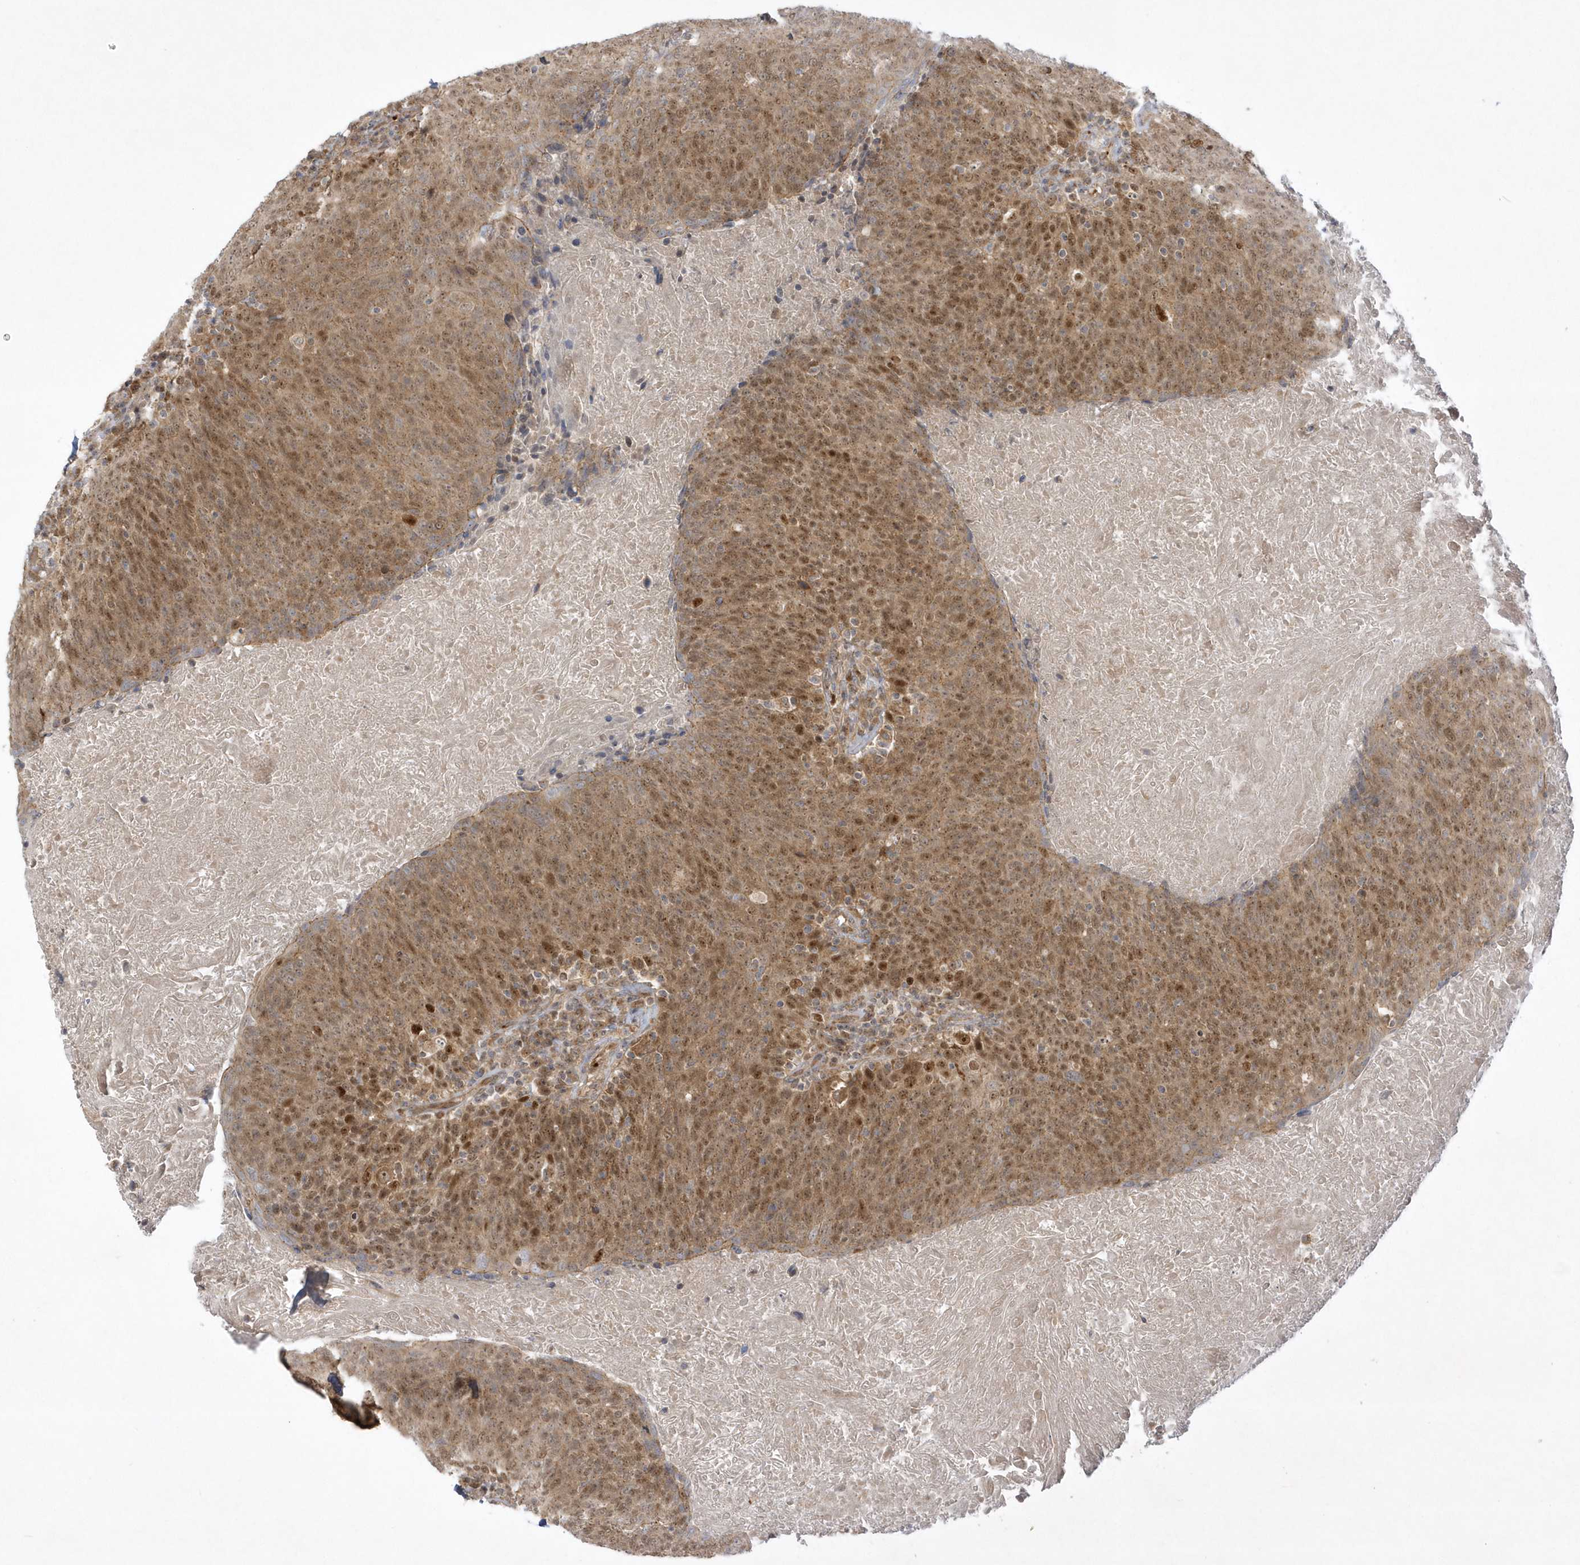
{"staining": {"intensity": "moderate", "quantity": ">75%", "location": "cytoplasmic/membranous,nuclear"}, "tissue": "head and neck cancer", "cell_type": "Tumor cells", "image_type": "cancer", "snomed": [{"axis": "morphology", "description": "Squamous cell carcinoma, NOS"}, {"axis": "morphology", "description": "Squamous cell carcinoma, metastatic, NOS"}, {"axis": "topography", "description": "Lymph node"}, {"axis": "topography", "description": "Head-Neck"}], "caption": "Brown immunohistochemical staining in human metastatic squamous cell carcinoma (head and neck) shows moderate cytoplasmic/membranous and nuclear staining in approximately >75% of tumor cells.", "gene": "NAF1", "patient": {"sex": "male", "age": 62}}